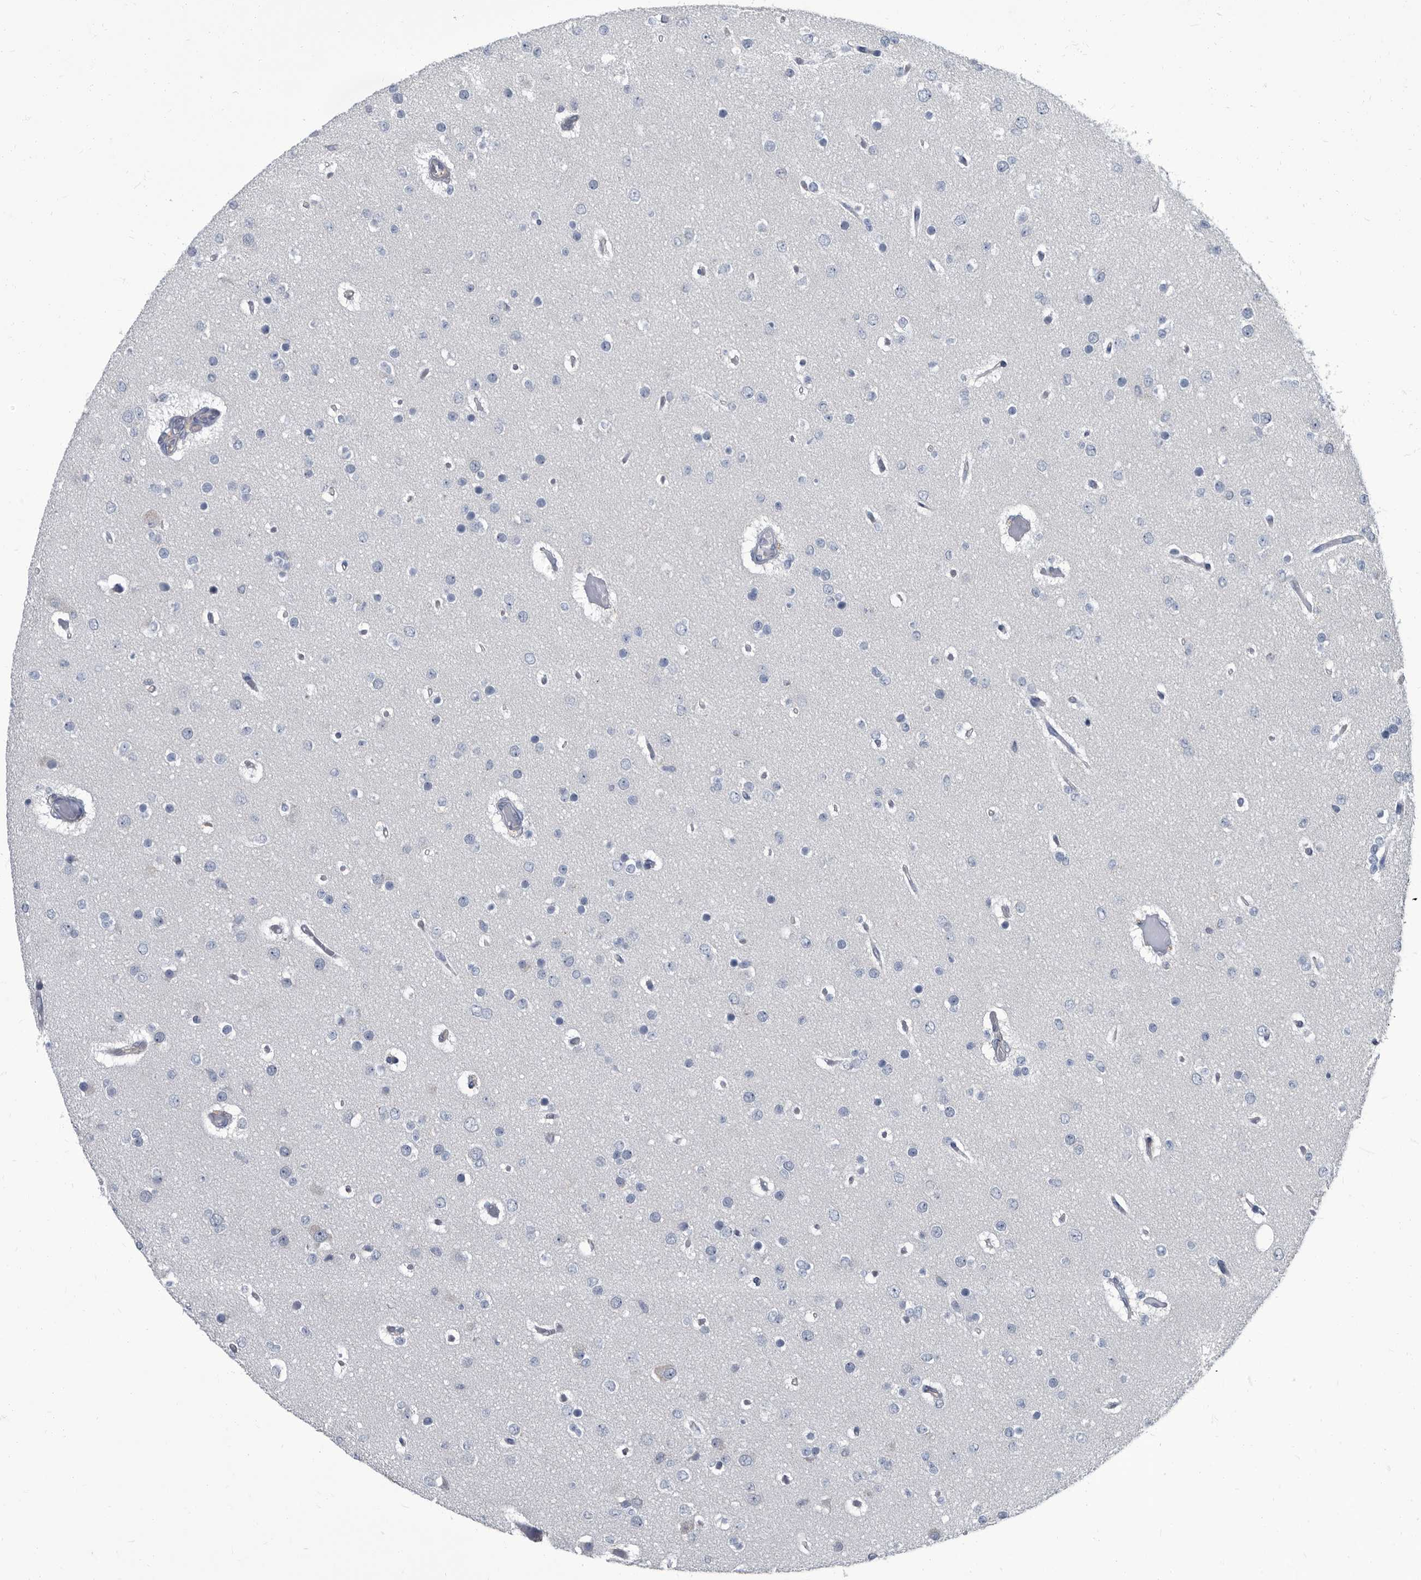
{"staining": {"intensity": "negative", "quantity": "none", "location": "none"}, "tissue": "glioma", "cell_type": "Tumor cells", "image_type": "cancer", "snomed": [{"axis": "morphology", "description": "Glioma, malignant, Low grade"}, {"axis": "topography", "description": "Brain"}], "caption": "The image demonstrates no staining of tumor cells in glioma.", "gene": "CDV3", "patient": {"sex": "female", "age": 22}}